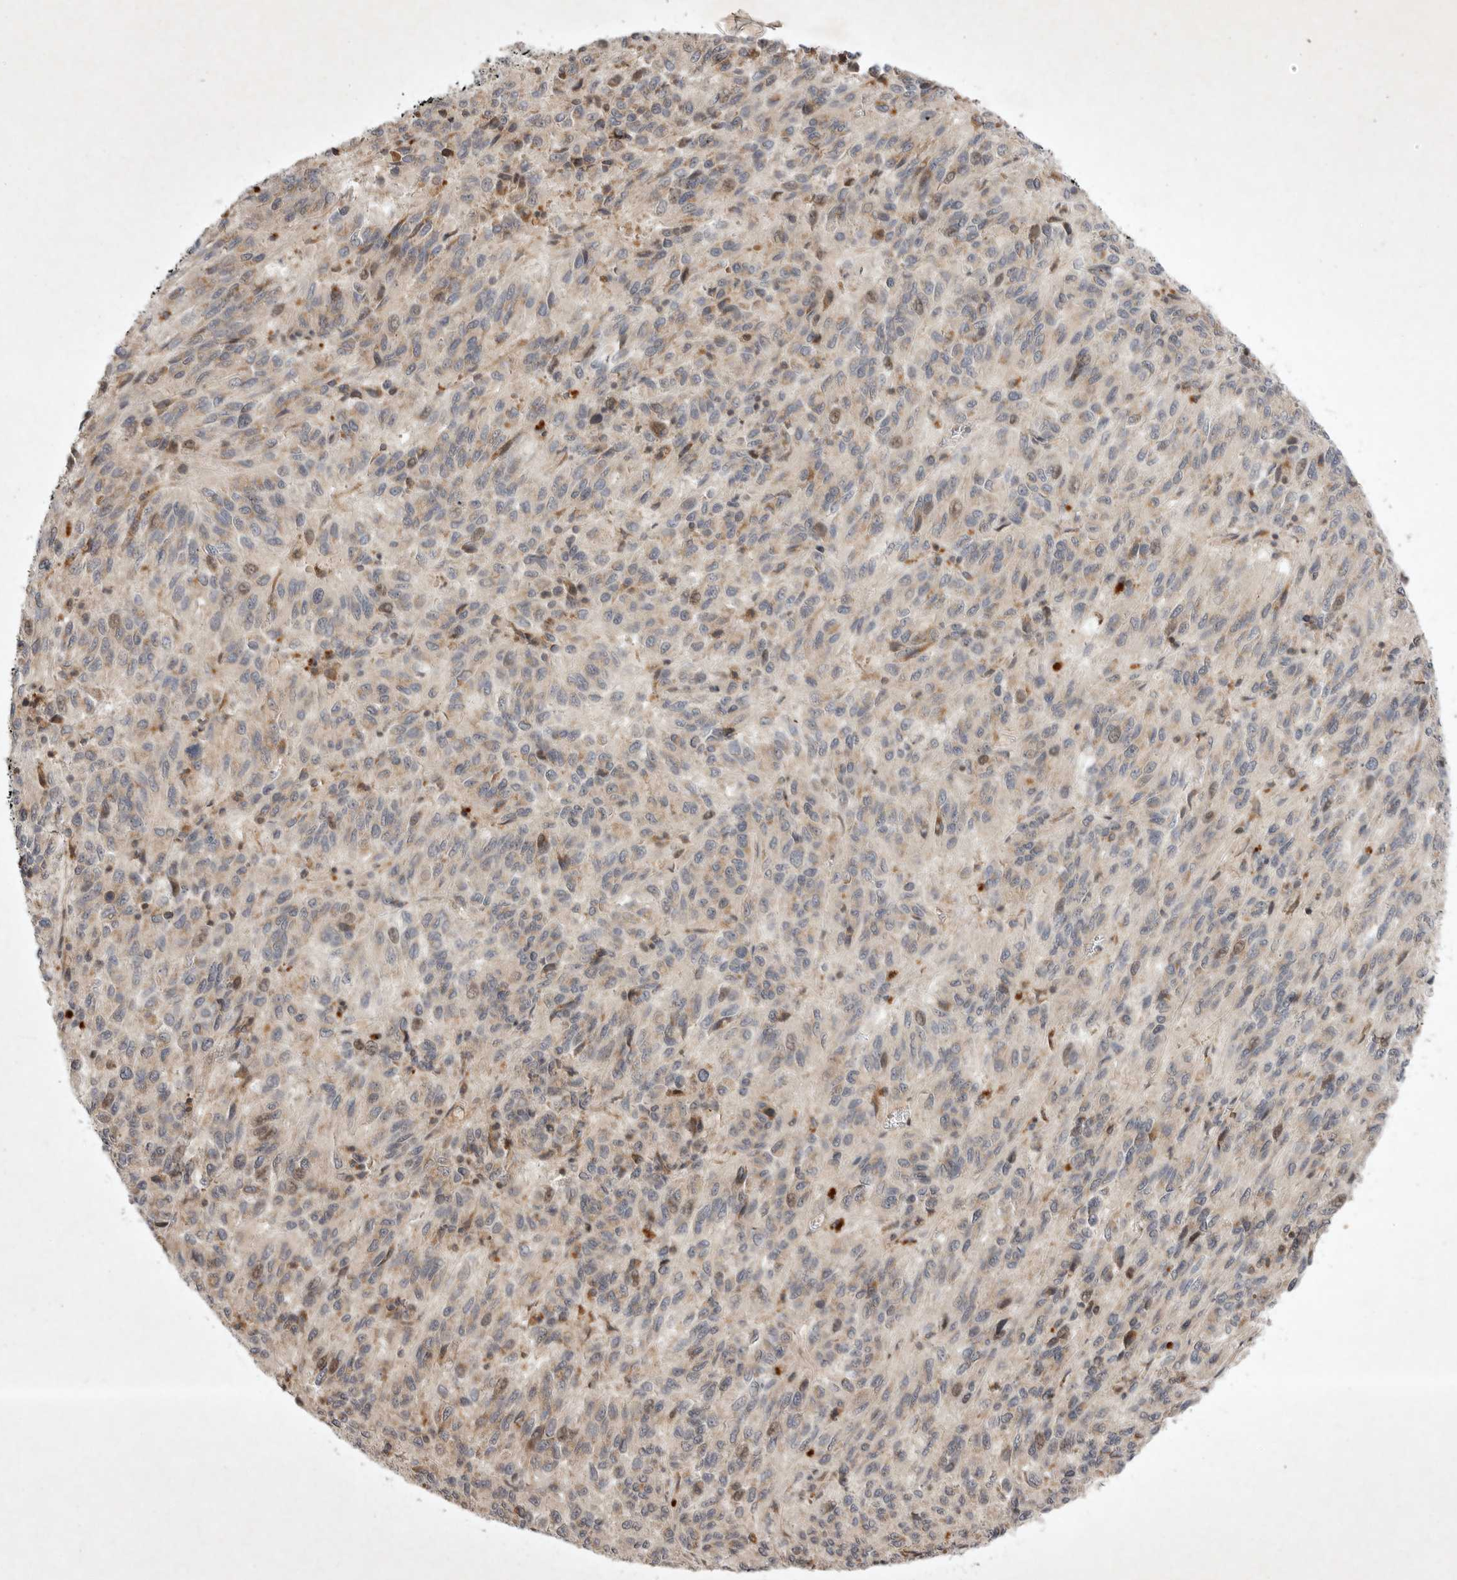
{"staining": {"intensity": "weak", "quantity": "<25%", "location": "cytoplasmic/membranous,nuclear"}, "tissue": "melanoma", "cell_type": "Tumor cells", "image_type": "cancer", "snomed": [{"axis": "morphology", "description": "Malignant melanoma, Metastatic site"}, {"axis": "topography", "description": "Lung"}], "caption": "An immunohistochemistry (IHC) image of malignant melanoma (metastatic site) is shown. There is no staining in tumor cells of malignant melanoma (metastatic site). Nuclei are stained in blue.", "gene": "EIF2AK1", "patient": {"sex": "male", "age": 64}}